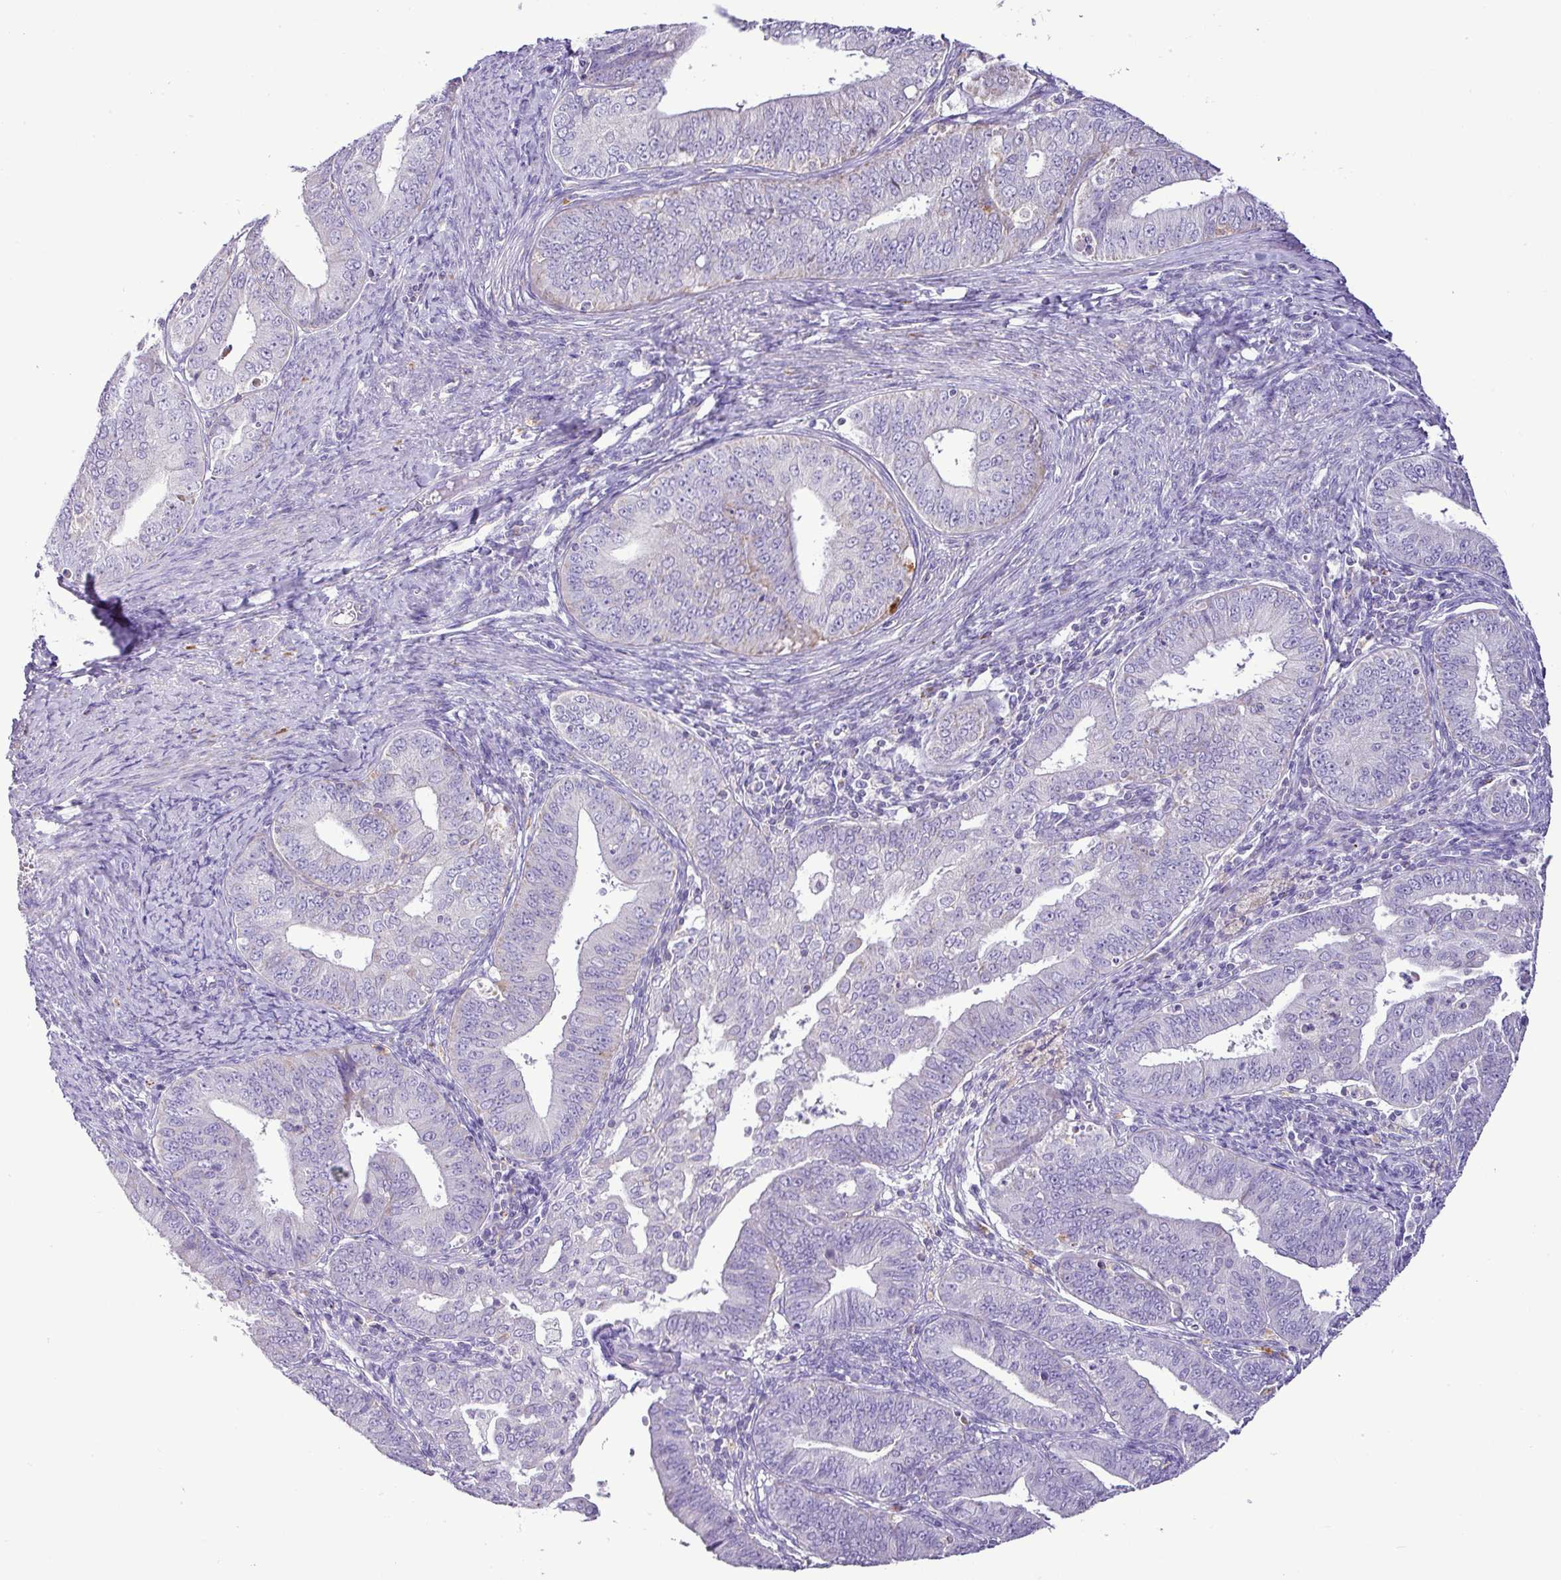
{"staining": {"intensity": "moderate", "quantity": "<25%", "location": "cytoplasmic/membranous"}, "tissue": "endometrial cancer", "cell_type": "Tumor cells", "image_type": "cancer", "snomed": [{"axis": "morphology", "description": "Adenocarcinoma, NOS"}, {"axis": "topography", "description": "Endometrium"}], "caption": "Moderate cytoplasmic/membranous protein expression is appreciated in approximately <25% of tumor cells in endometrial cancer.", "gene": "PGAP4", "patient": {"sex": "female", "age": 73}}